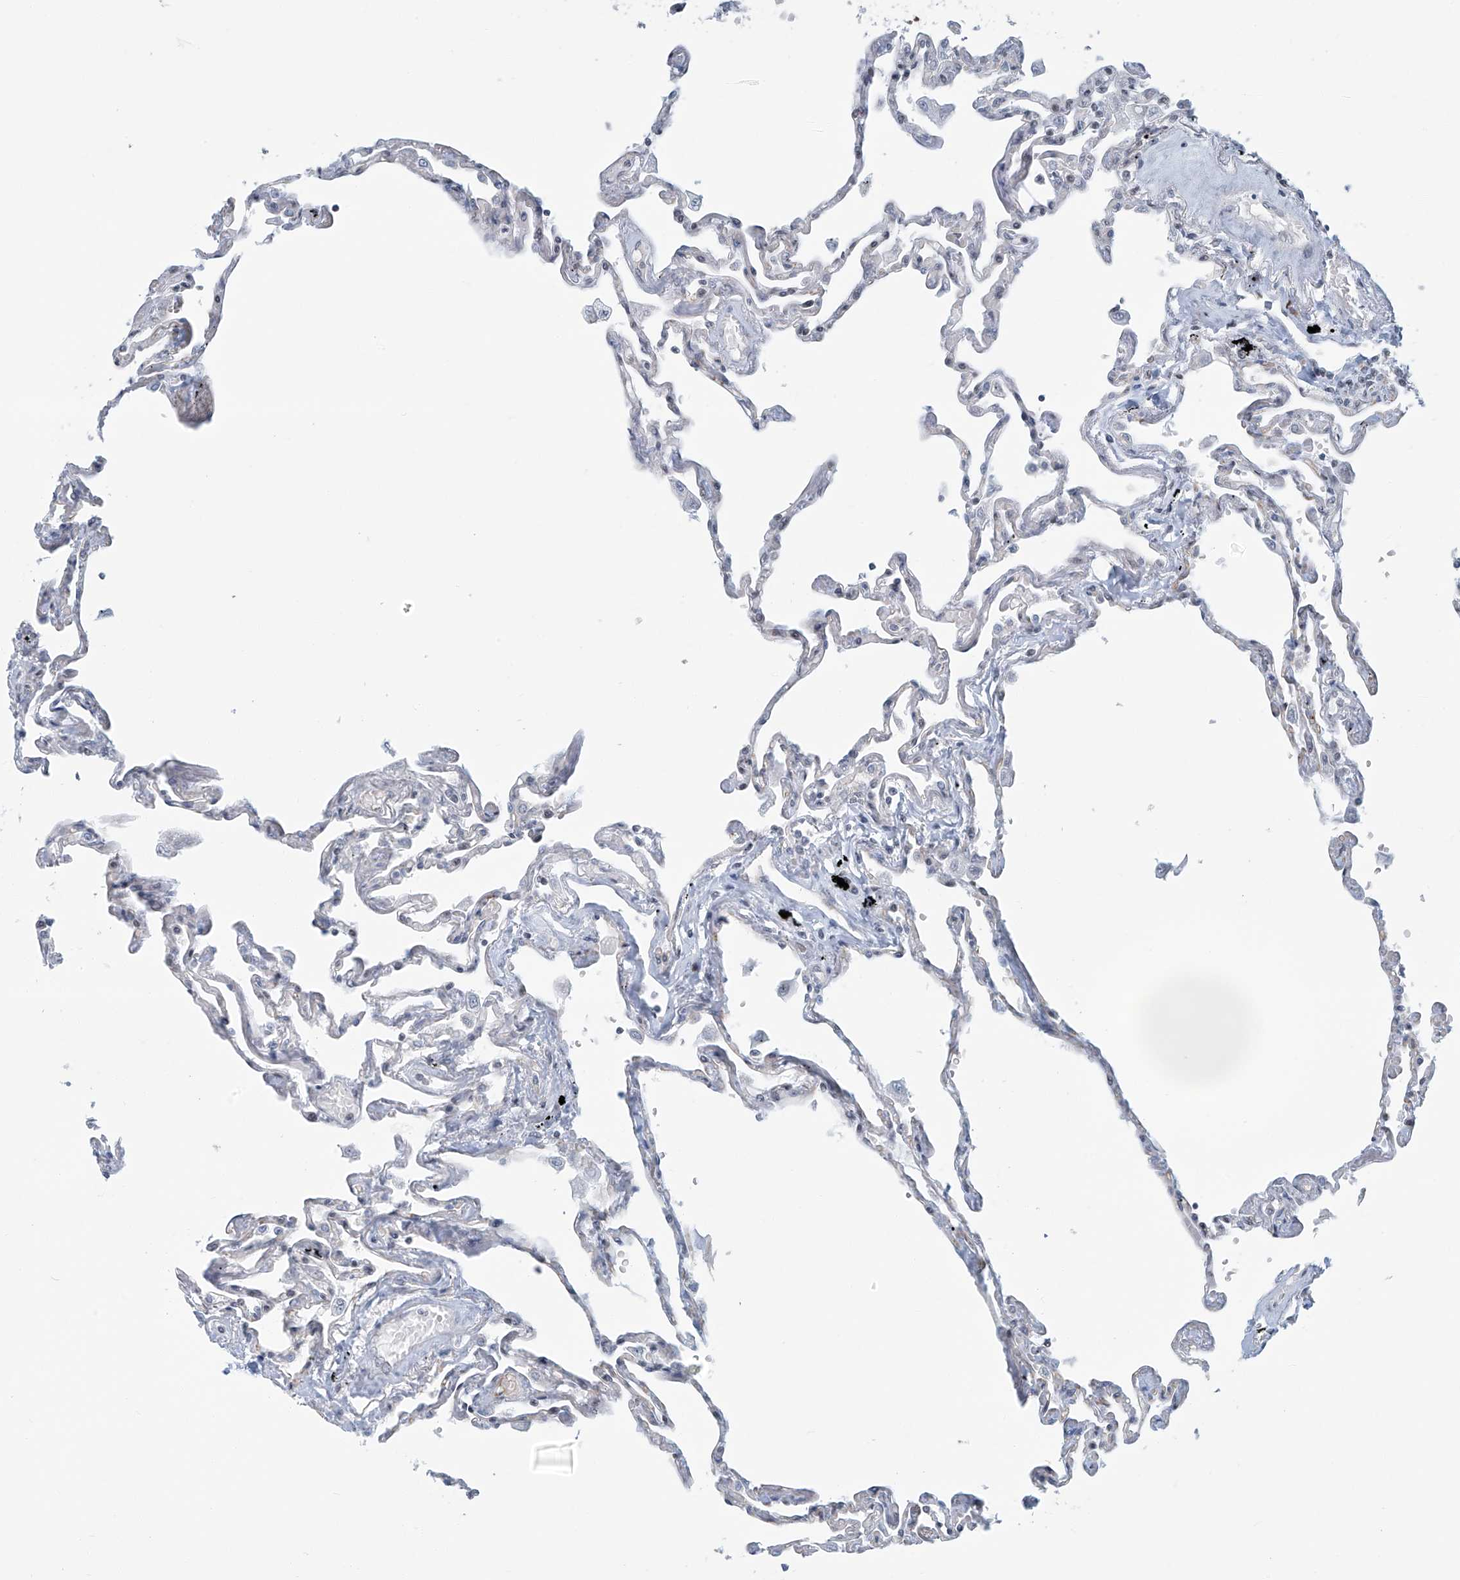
{"staining": {"intensity": "strong", "quantity": "25%-75%", "location": "nuclear"}, "tissue": "lung", "cell_type": "Alveolar cells", "image_type": "normal", "snomed": [{"axis": "morphology", "description": "Normal tissue, NOS"}, {"axis": "topography", "description": "Lung"}], "caption": "IHC (DAB) staining of benign human lung shows strong nuclear protein expression in approximately 25%-75% of alveolar cells. (DAB (3,3'-diaminobenzidine) = brown stain, brightfield microscopy at high magnification).", "gene": "ENSG00000257390", "patient": {"sex": "female", "age": 67}}